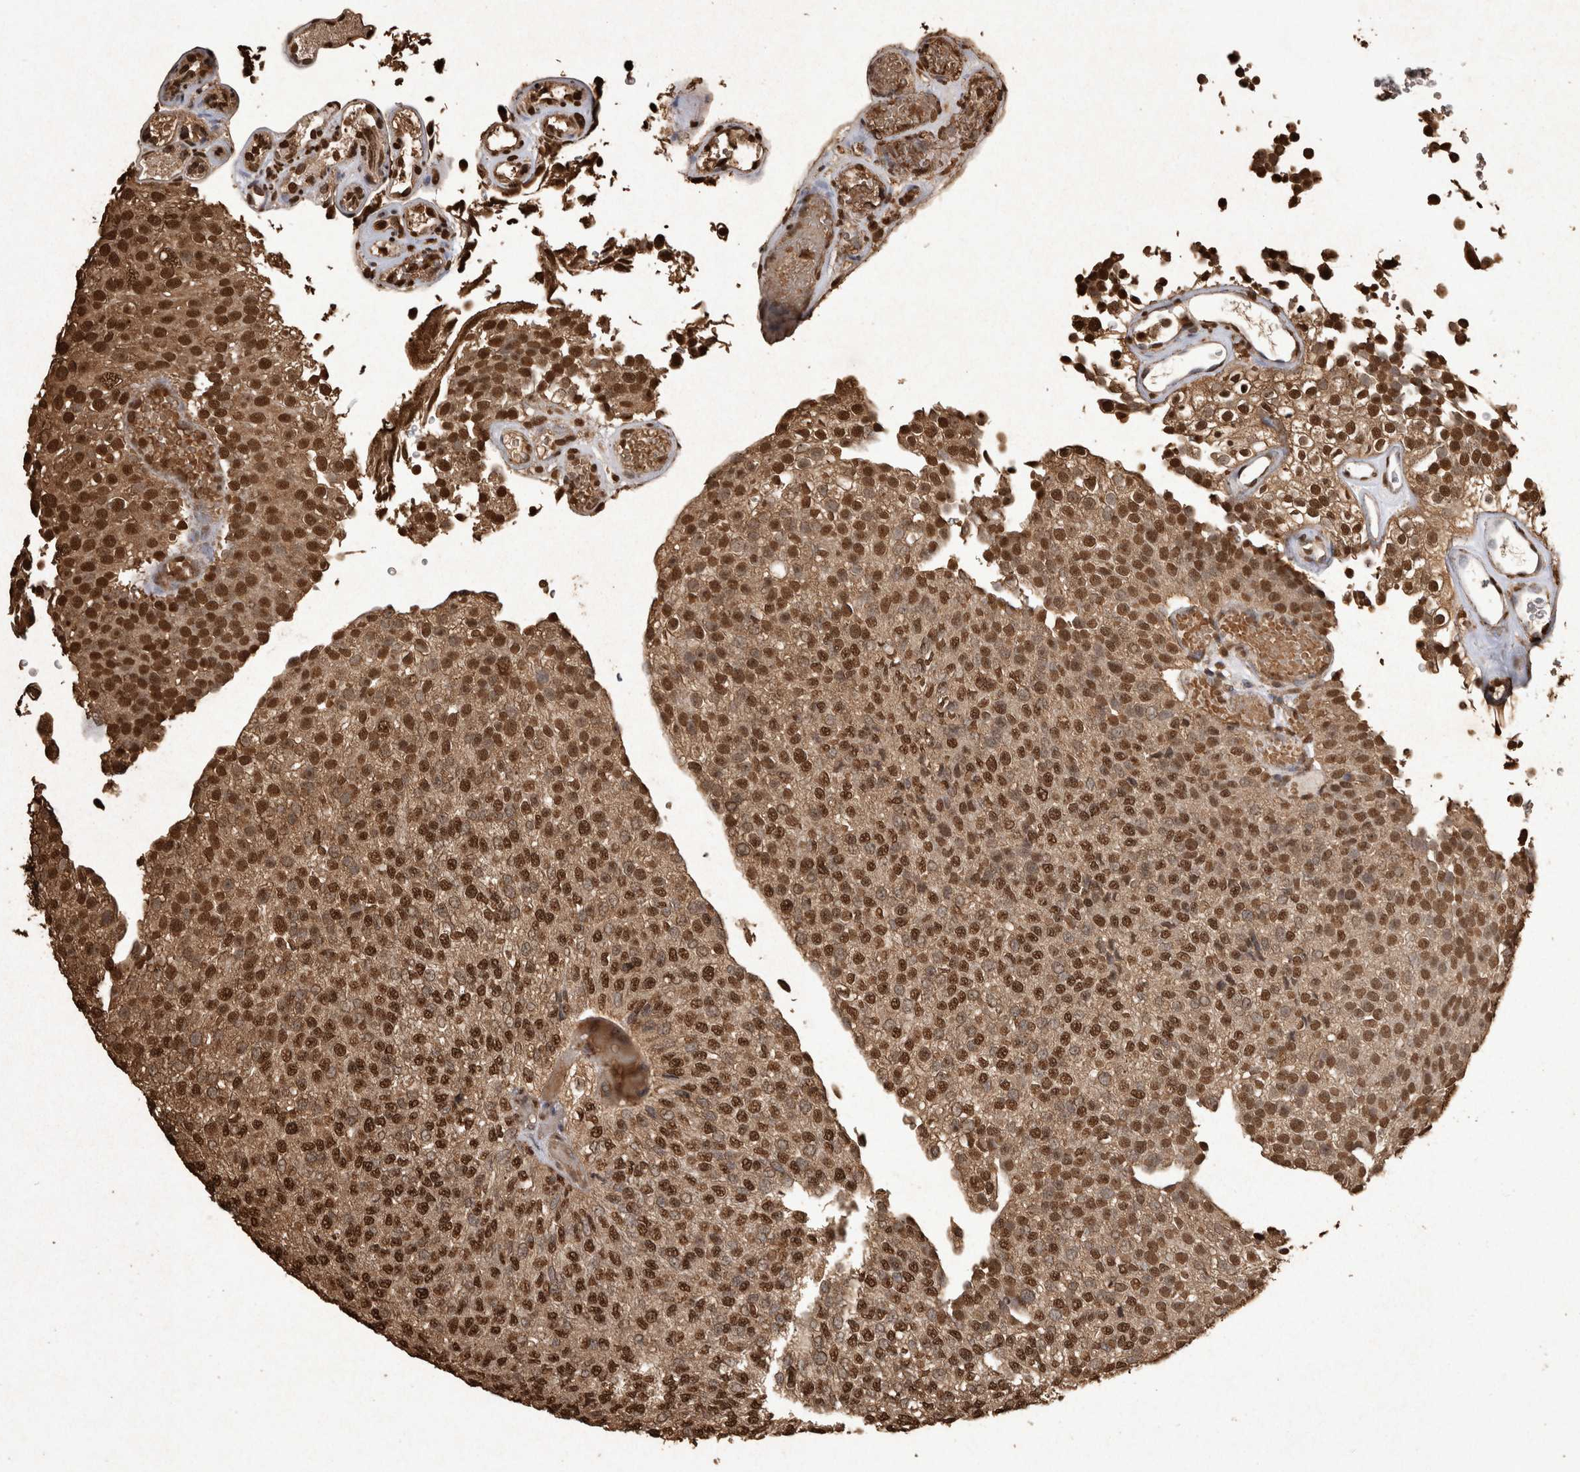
{"staining": {"intensity": "strong", "quantity": ">75%", "location": "cytoplasmic/membranous,nuclear"}, "tissue": "urothelial cancer", "cell_type": "Tumor cells", "image_type": "cancer", "snomed": [{"axis": "morphology", "description": "Urothelial carcinoma, Low grade"}, {"axis": "topography", "description": "Urinary bladder"}], "caption": "Strong cytoplasmic/membranous and nuclear expression is identified in about >75% of tumor cells in urothelial cancer.", "gene": "OAS2", "patient": {"sex": "male", "age": 78}}